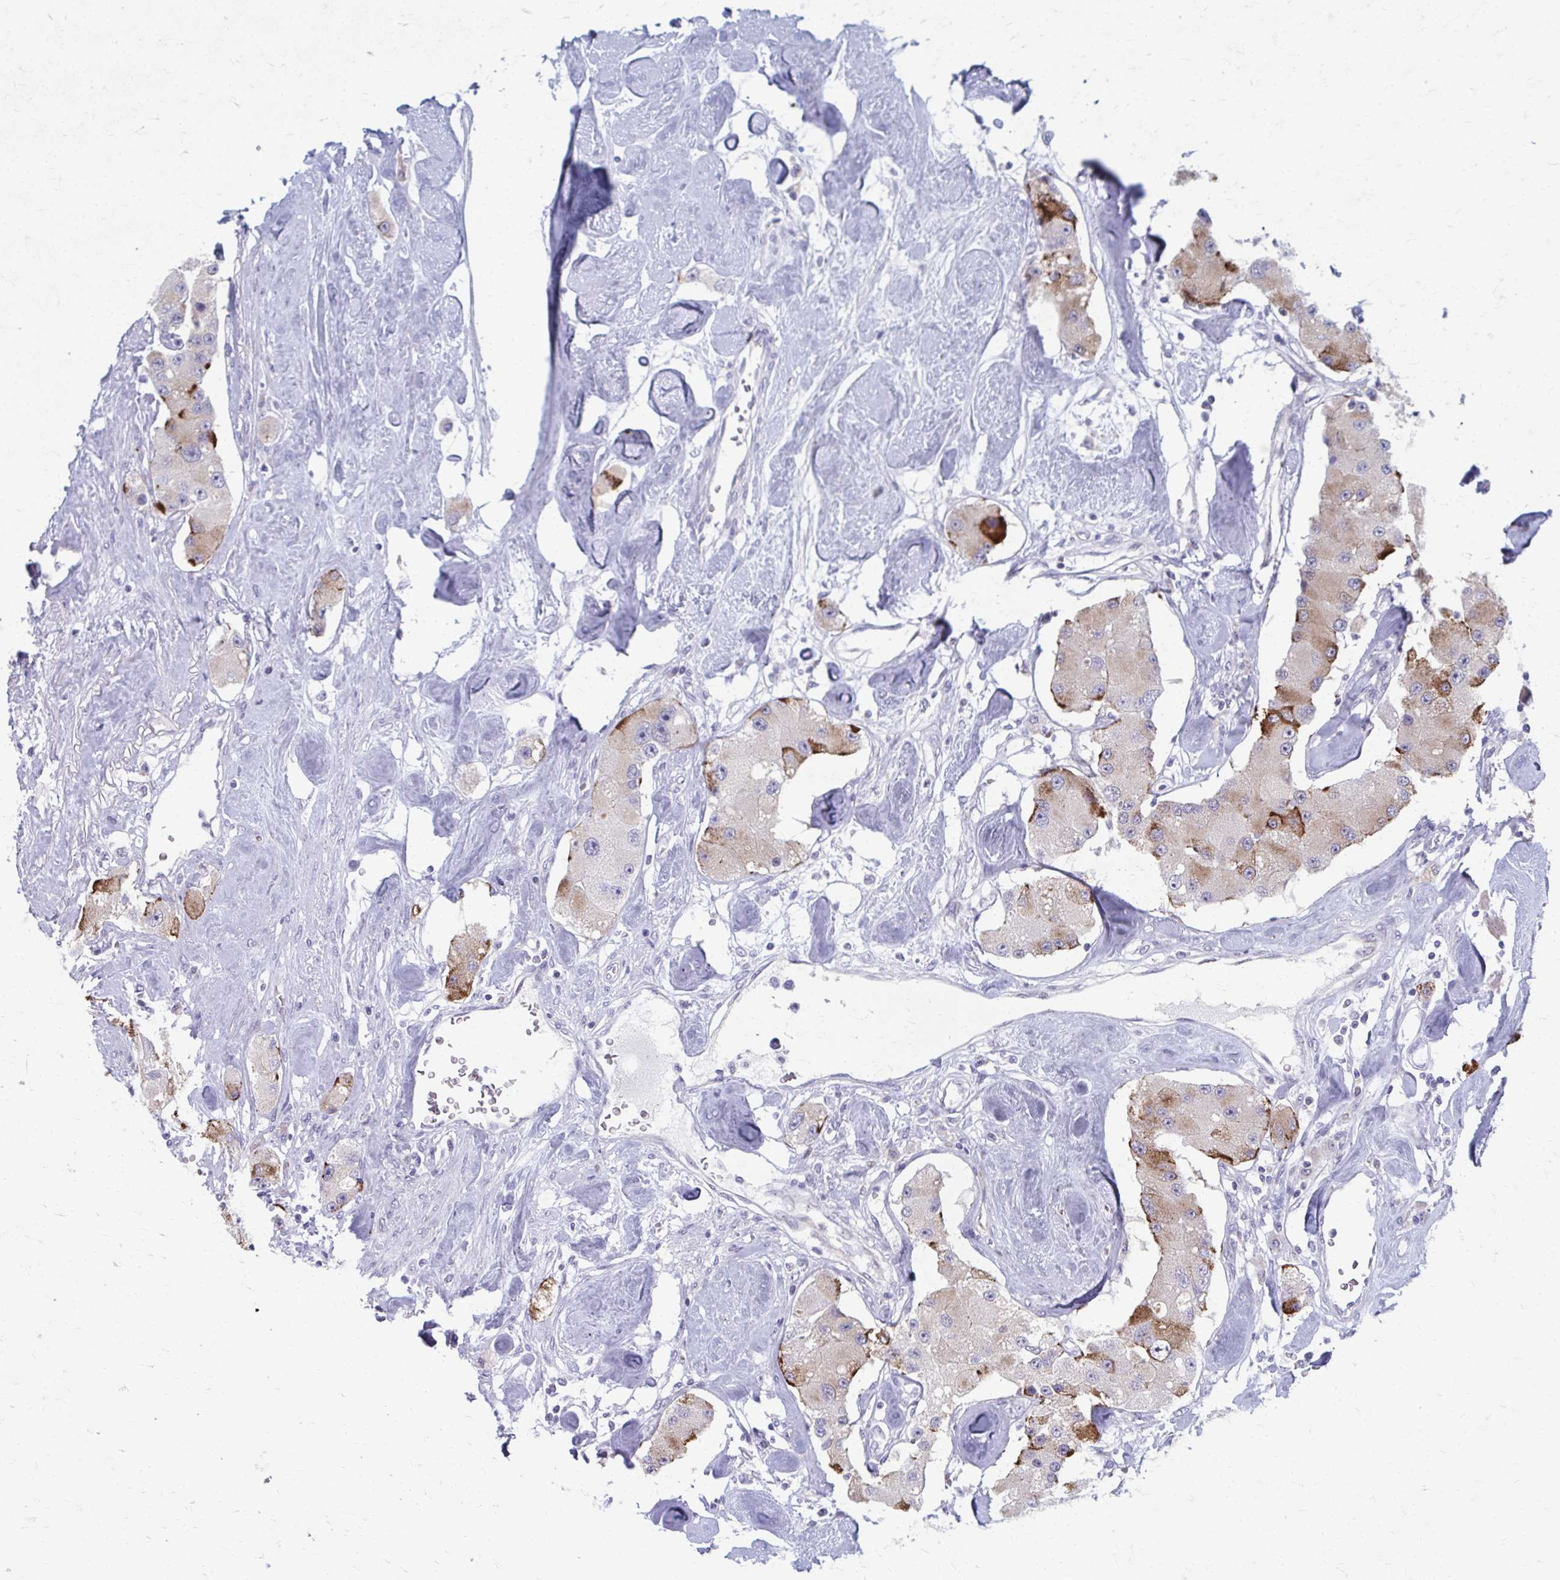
{"staining": {"intensity": "strong", "quantity": "<25%", "location": "cytoplasmic/membranous"}, "tissue": "carcinoid", "cell_type": "Tumor cells", "image_type": "cancer", "snomed": [{"axis": "morphology", "description": "Carcinoid, malignant, NOS"}, {"axis": "topography", "description": "Pancreas"}], "caption": "Human carcinoid stained for a protein (brown) displays strong cytoplasmic/membranous positive positivity in about <25% of tumor cells.", "gene": "ABHD16B", "patient": {"sex": "male", "age": 41}}